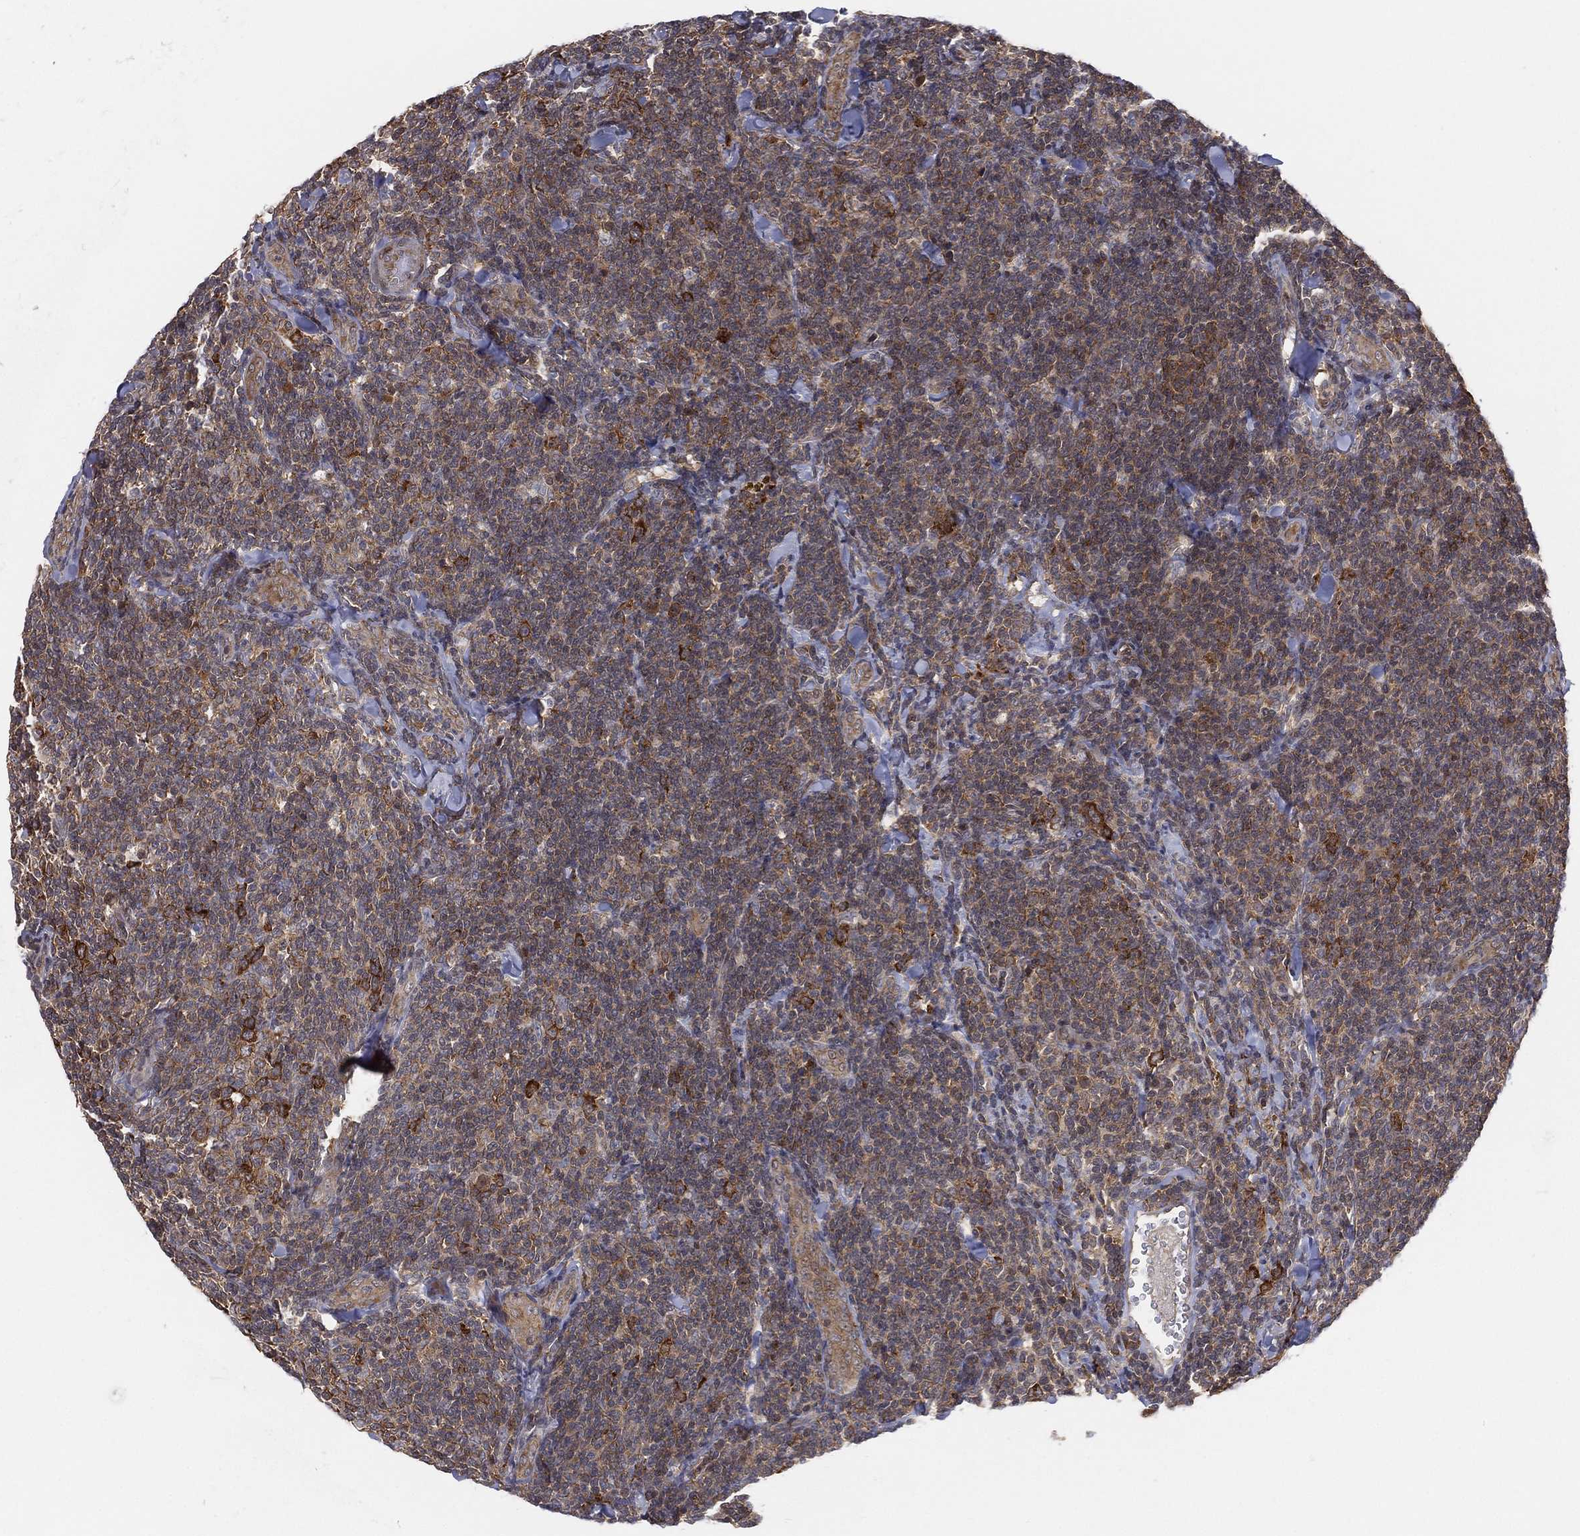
{"staining": {"intensity": "moderate", "quantity": "25%-75%", "location": "cytoplasmic/membranous"}, "tissue": "lymphoma", "cell_type": "Tumor cells", "image_type": "cancer", "snomed": [{"axis": "morphology", "description": "Malignant lymphoma, non-Hodgkin's type, Low grade"}, {"axis": "topography", "description": "Lymph node"}], "caption": "IHC histopathology image of human malignant lymphoma, non-Hodgkin's type (low-grade) stained for a protein (brown), which demonstrates medium levels of moderate cytoplasmic/membranous positivity in about 25%-75% of tumor cells.", "gene": "TMTC4", "patient": {"sex": "female", "age": 56}}